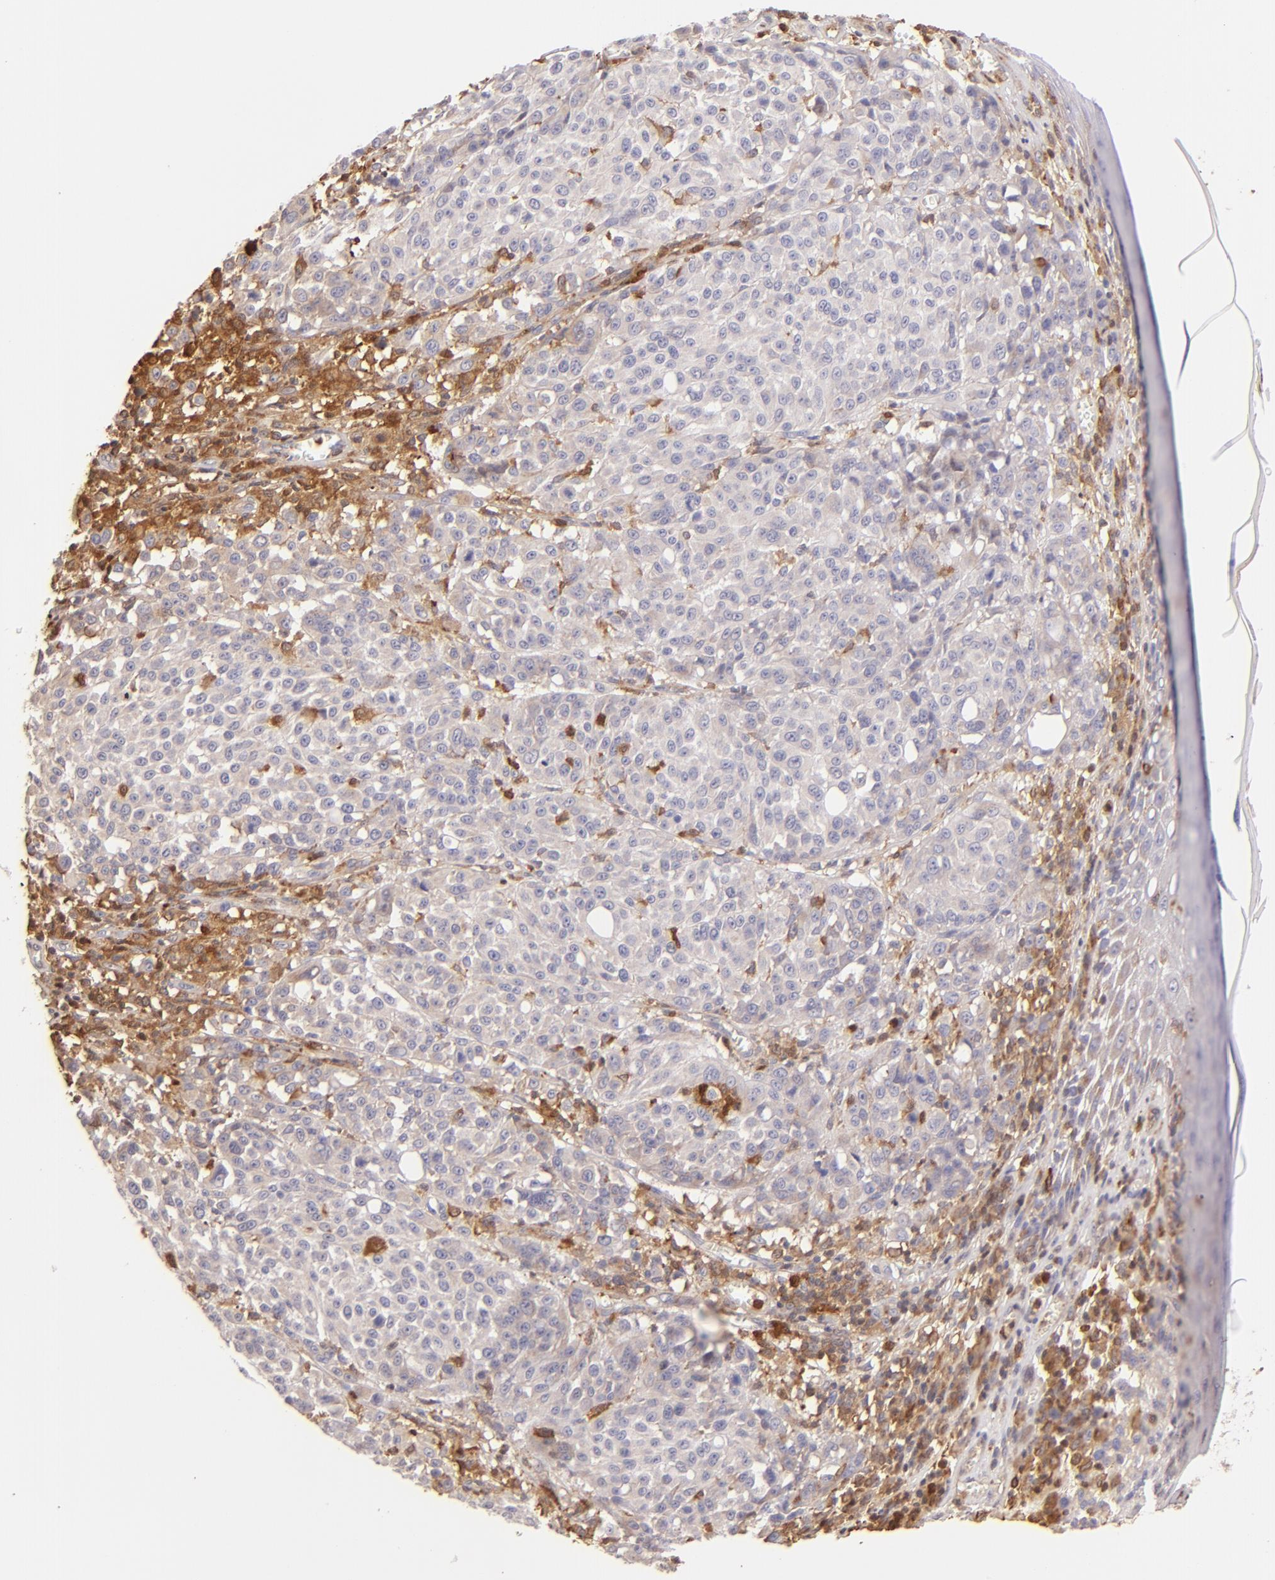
{"staining": {"intensity": "moderate", "quantity": "<25%", "location": "cytoplasmic/membranous"}, "tissue": "melanoma", "cell_type": "Tumor cells", "image_type": "cancer", "snomed": [{"axis": "morphology", "description": "Malignant melanoma, NOS"}, {"axis": "topography", "description": "Skin"}], "caption": "A photomicrograph of human malignant melanoma stained for a protein shows moderate cytoplasmic/membranous brown staining in tumor cells. (Brightfield microscopy of DAB IHC at high magnification).", "gene": "BTK", "patient": {"sex": "female", "age": 49}}